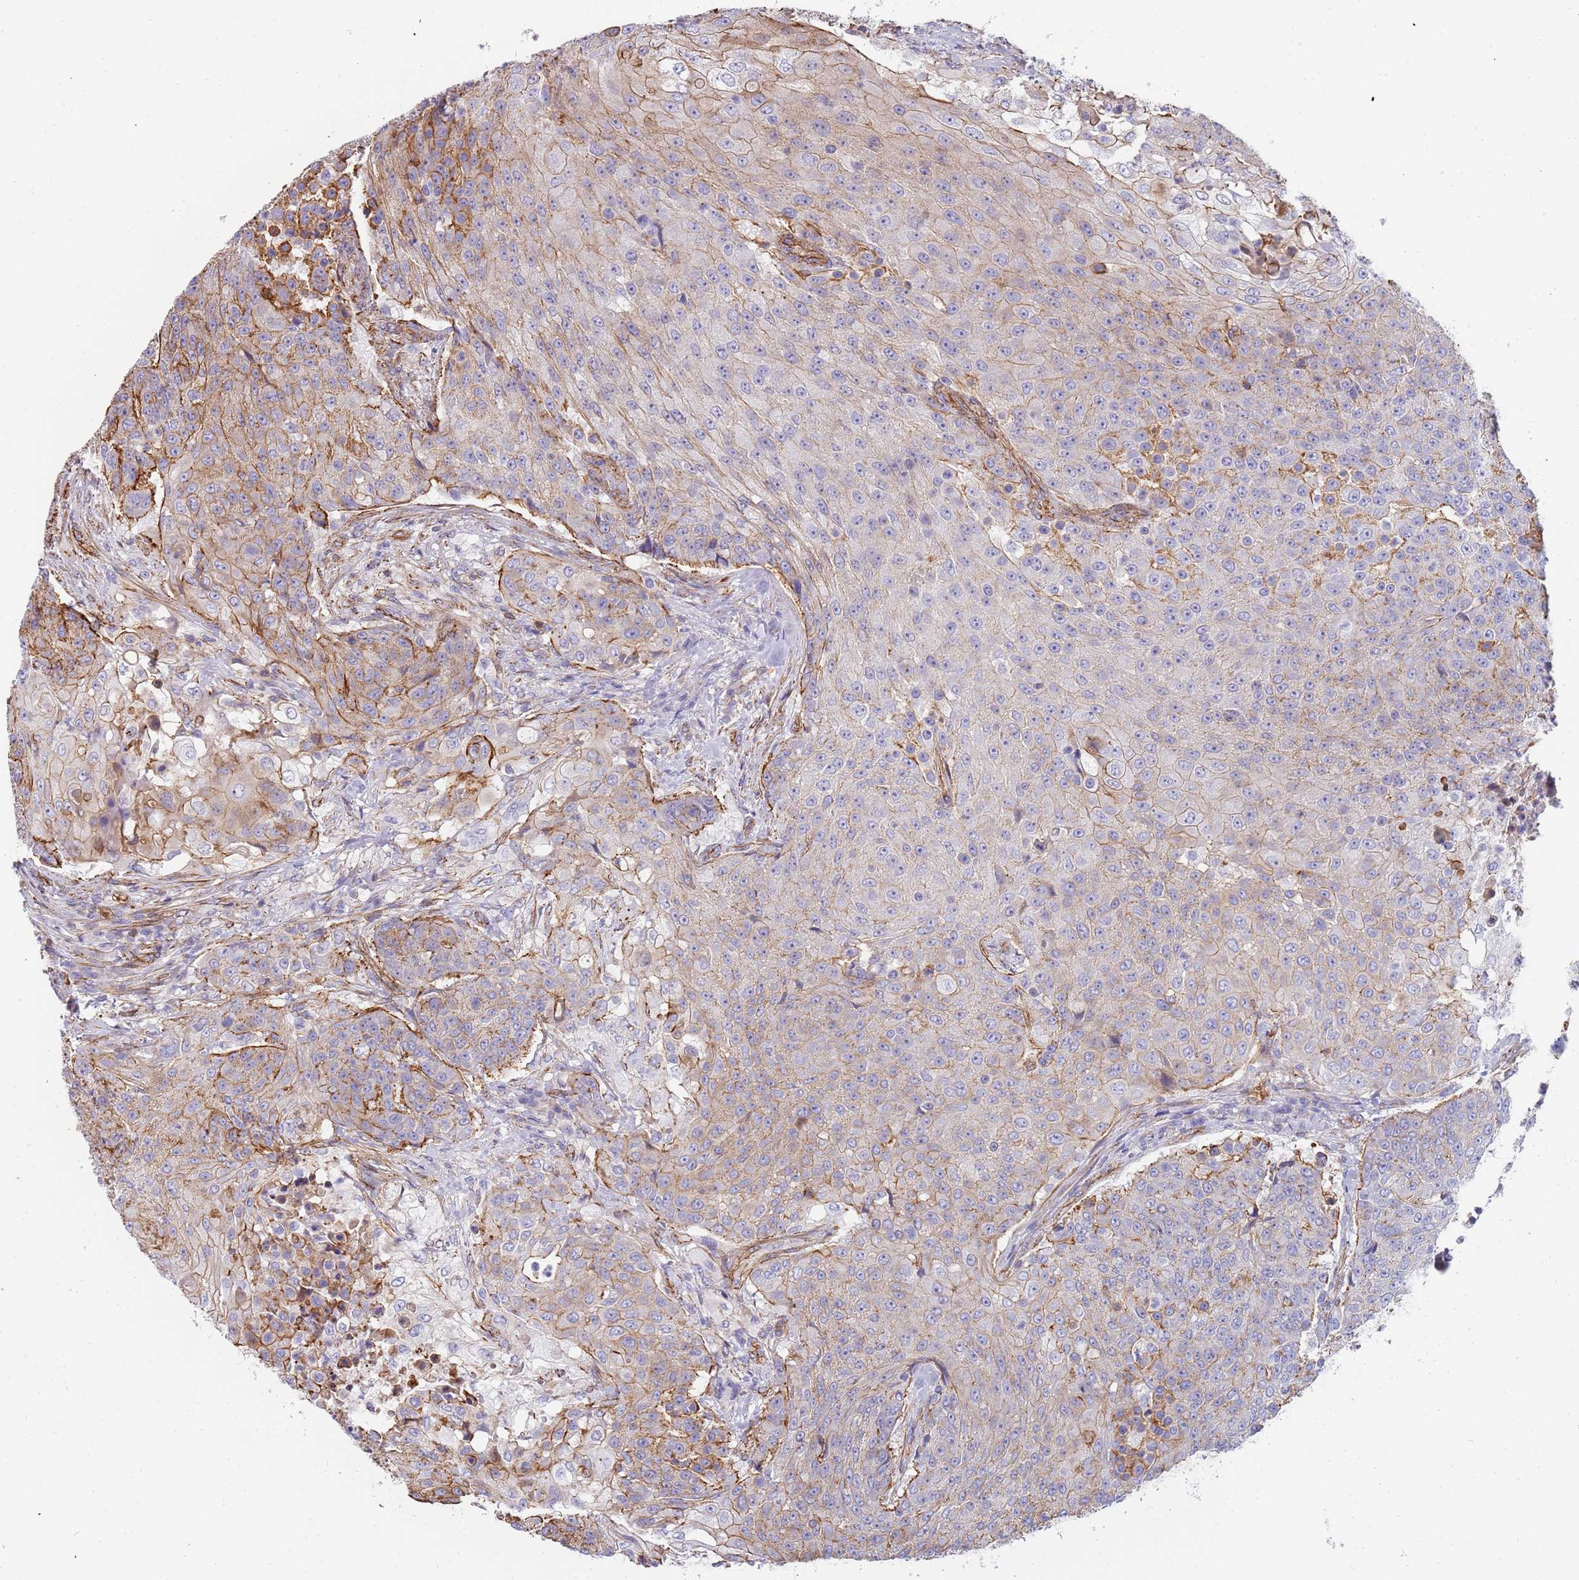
{"staining": {"intensity": "weak", "quantity": "25%-75%", "location": "cytoplasmic/membranous"}, "tissue": "urothelial cancer", "cell_type": "Tumor cells", "image_type": "cancer", "snomed": [{"axis": "morphology", "description": "Urothelial carcinoma, High grade"}, {"axis": "topography", "description": "Urinary bladder"}], "caption": "Immunohistochemical staining of urothelial carcinoma (high-grade) displays low levels of weak cytoplasmic/membranous staining in about 25%-75% of tumor cells.", "gene": "GFRAL", "patient": {"sex": "female", "age": 63}}